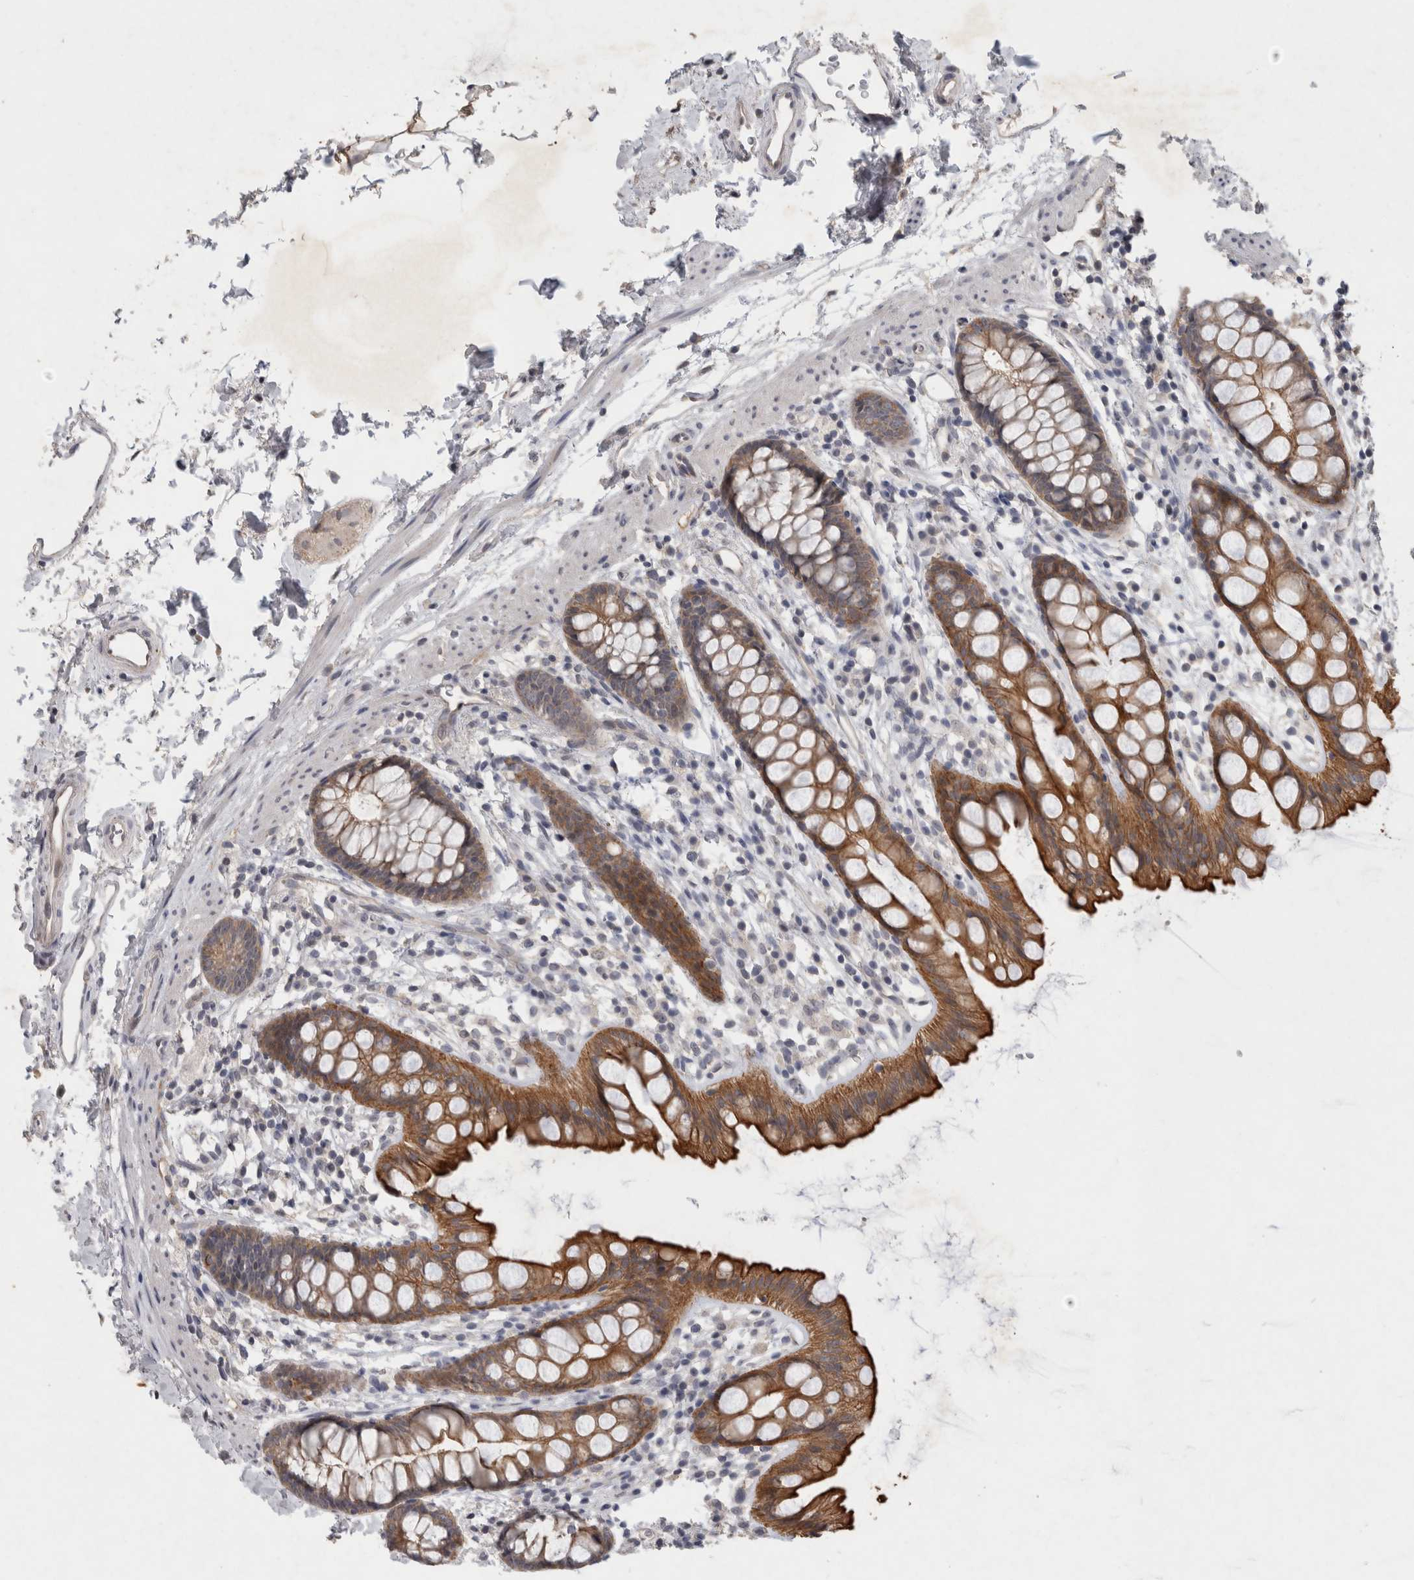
{"staining": {"intensity": "moderate", "quantity": ">75%", "location": "cytoplasmic/membranous"}, "tissue": "rectum", "cell_type": "Glandular cells", "image_type": "normal", "snomed": [{"axis": "morphology", "description": "Normal tissue, NOS"}, {"axis": "topography", "description": "Rectum"}], "caption": "A high-resolution histopathology image shows immunohistochemistry staining of normal rectum, which reveals moderate cytoplasmic/membranous positivity in about >75% of glandular cells. (Stains: DAB (3,3'-diaminobenzidine) in brown, nuclei in blue, Microscopy: brightfield microscopy at high magnification).", "gene": "RHPN1", "patient": {"sex": "female", "age": 65}}